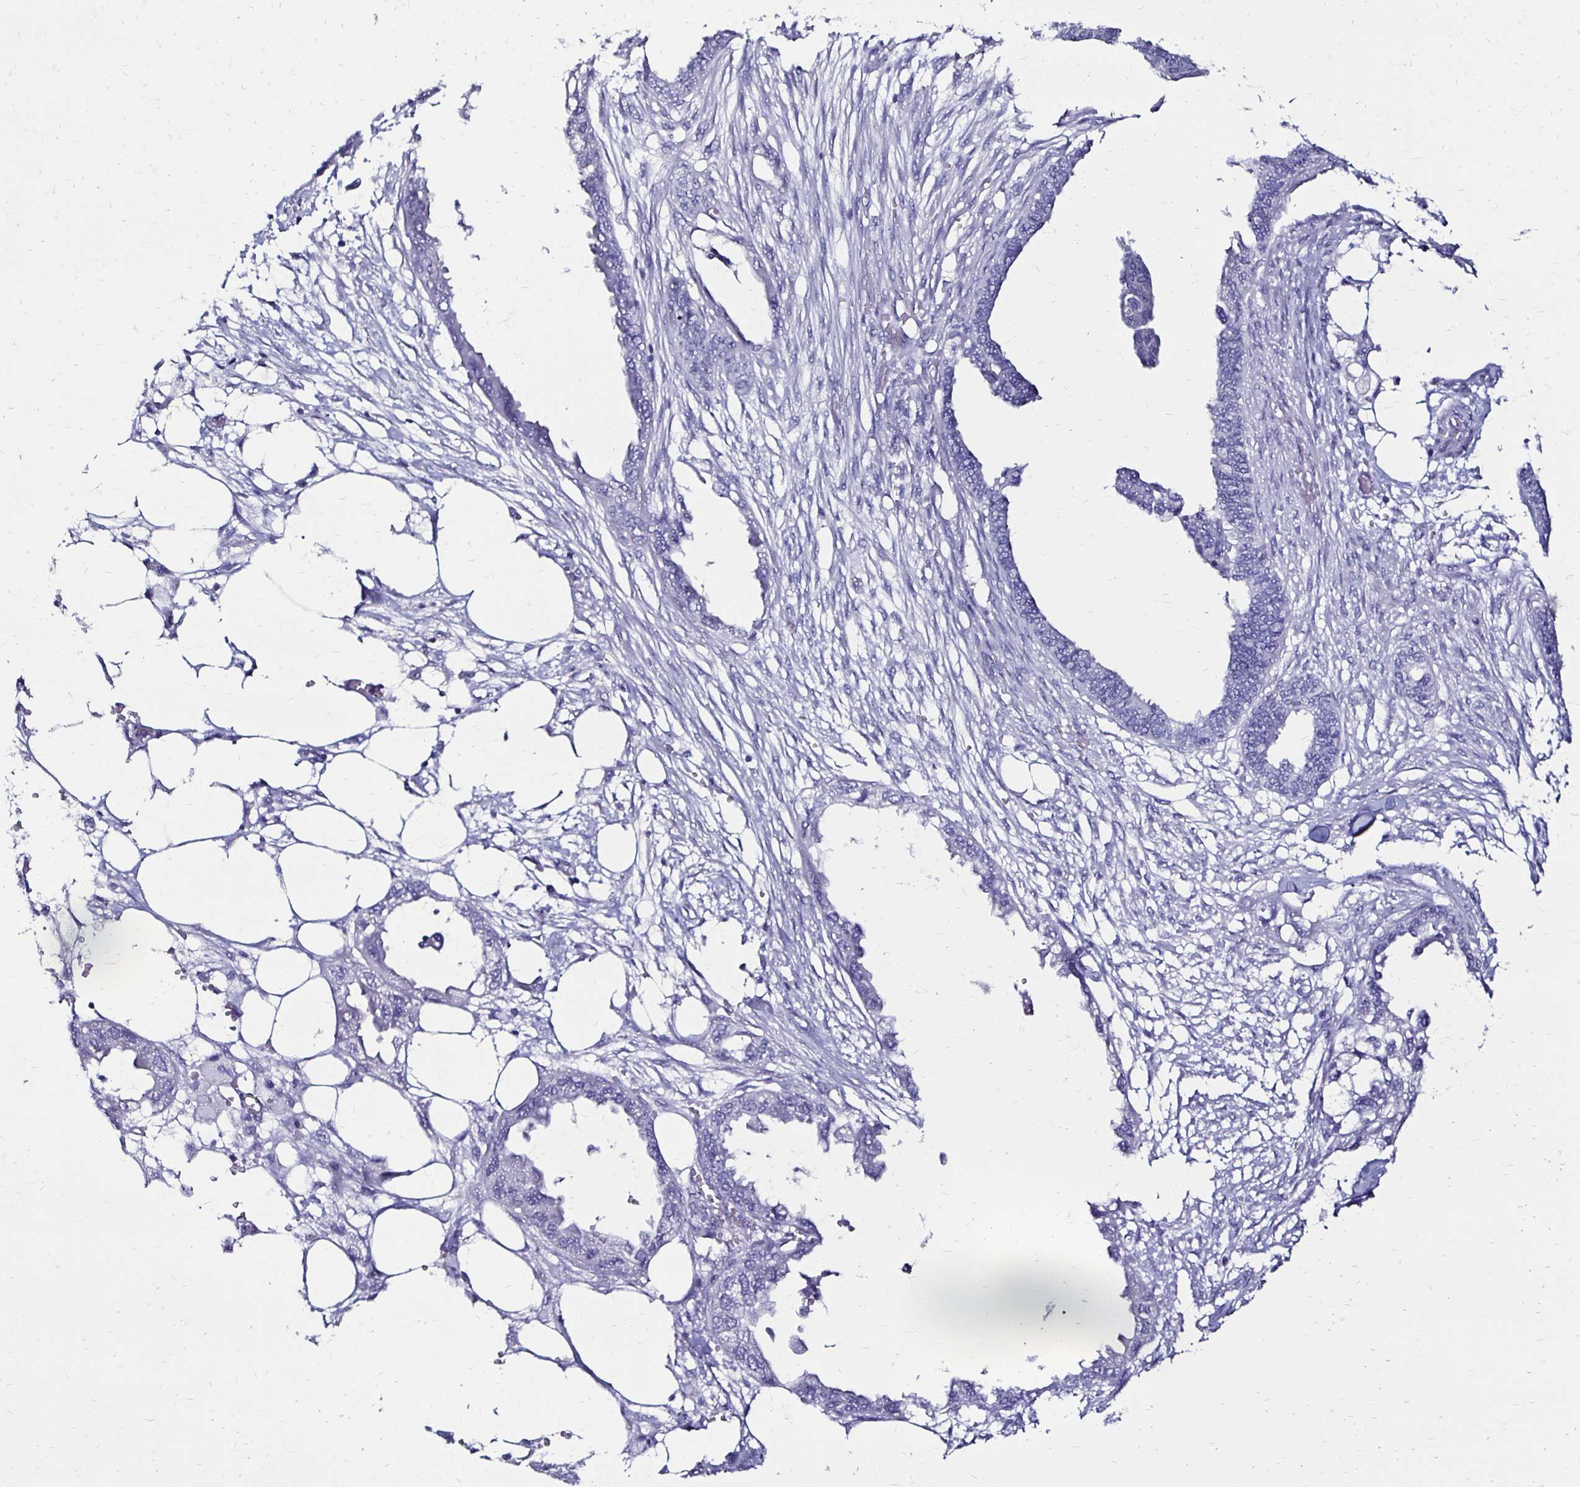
{"staining": {"intensity": "negative", "quantity": "none", "location": "none"}, "tissue": "endometrial cancer", "cell_type": "Tumor cells", "image_type": "cancer", "snomed": [{"axis": "morphology", "description": "Adenocarcinoma, NOS"}, {"axis": "morphology", "description": "Adenocarcinoma, metastatic, NOS"}, {"axis": "topography", "description": "Adipose tissue"}, {"axis": "topography", "description": "Endometrium"}], "caption": "Image shows no protein staining in tumor cells of metastatic adenocarcinoma (endometrial) tissue. Brightfield microscopy of immunohistochemistry (IHC) stained with DAB (3,3'-diaminobenzidine) (brown) and hematoxylin (blue), captured at high magnification.", "gene": "KCNT1", "patient": {"sex": "female", "age": 67}}